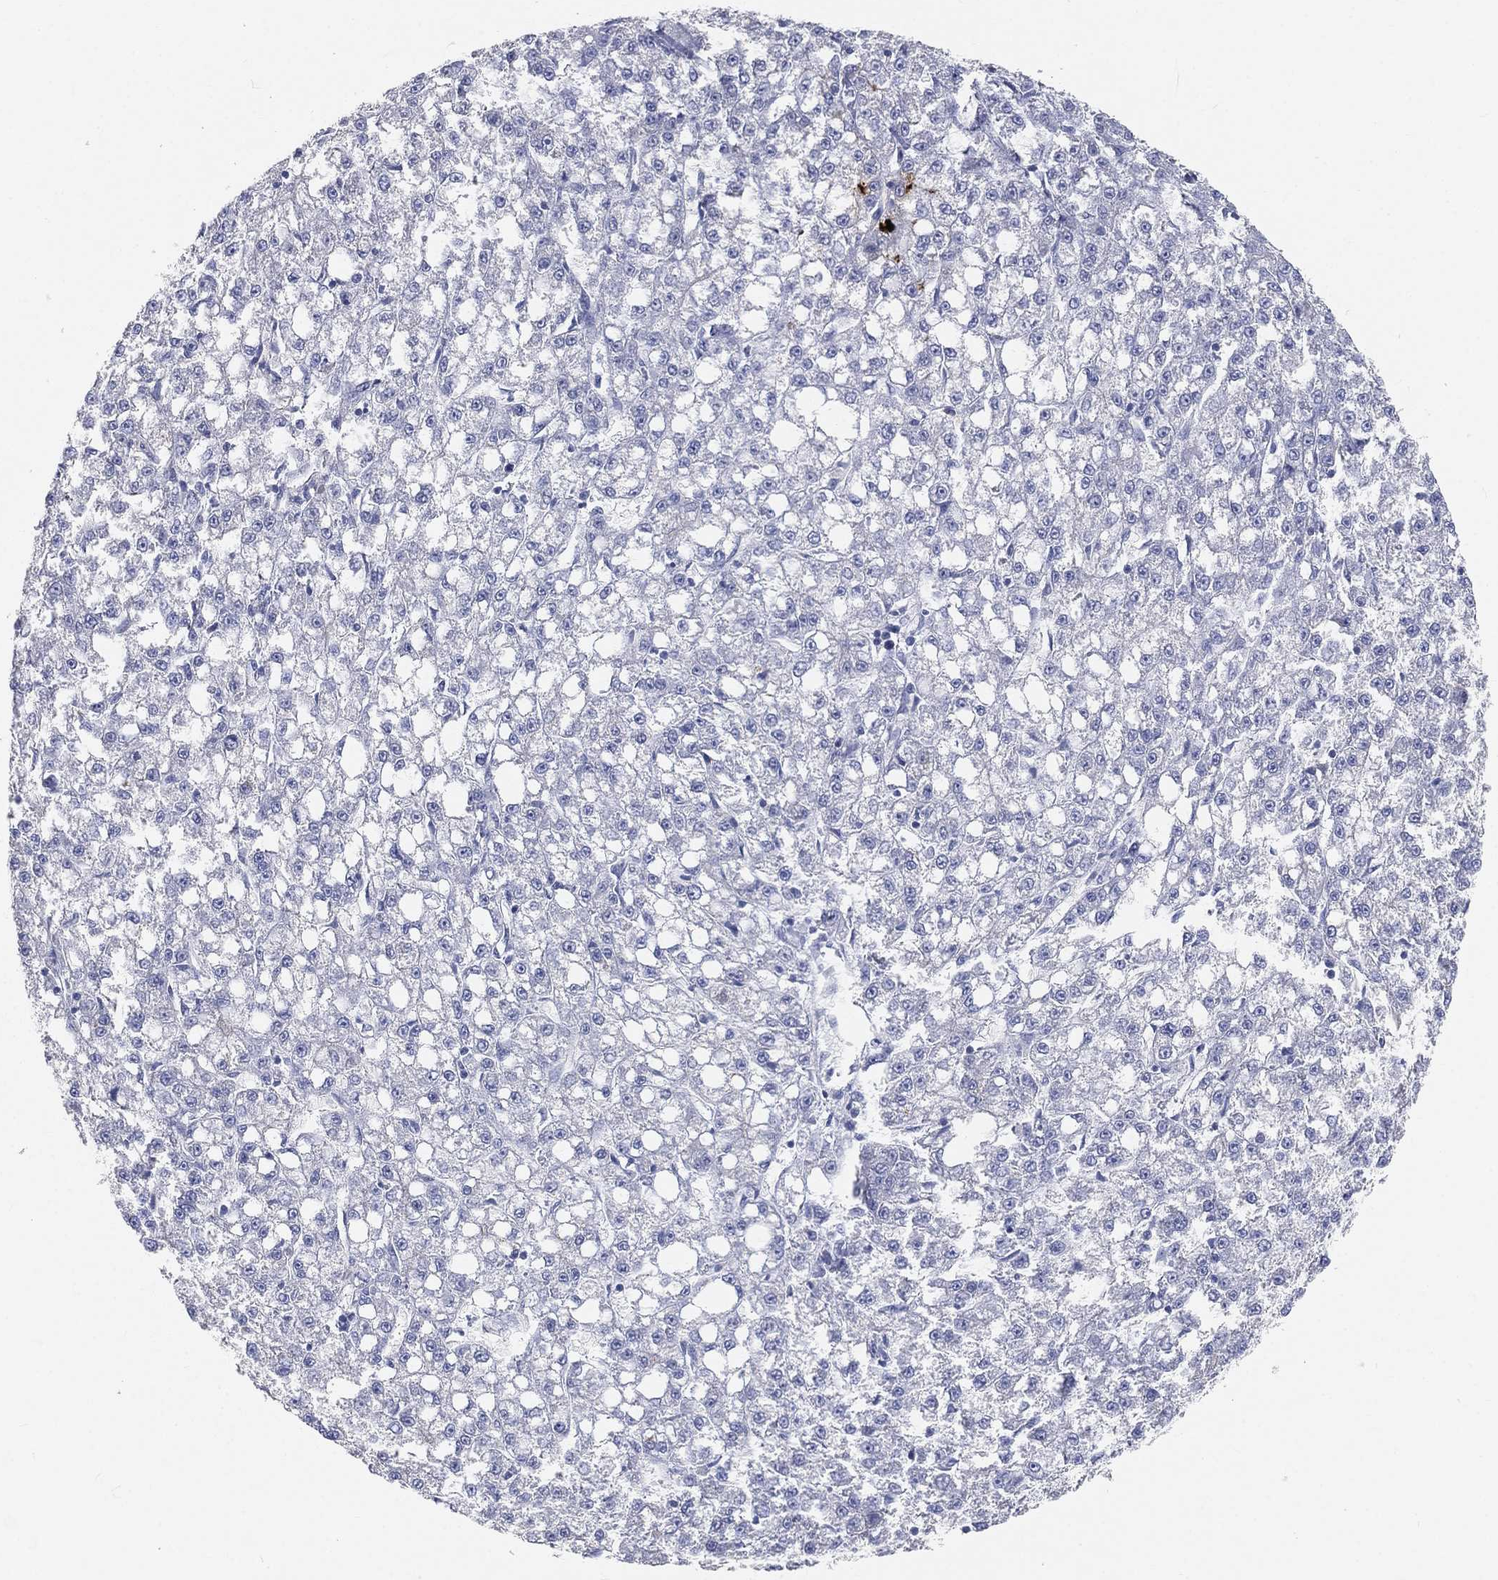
{"staining": {"intensity": "negative", "quantity": "none", "location": "none"}, "tissue": "liver cancer", "cell_type": "Tumor cells", "image_type": "cancer", "snomed": [{"axis": "morphology", "description": "Carcinoma, Hepatocellular, NOS"}, {"axis": "topography", "description": "Liver"}], "caption": "IHC micrograph of human liver cancer (hepatocellular carcinoma) stained for a protein (brown), which shows no staining in tumor cells.", "gene": "TMEM25", "patient": {"sex": "female", "age": 65}}